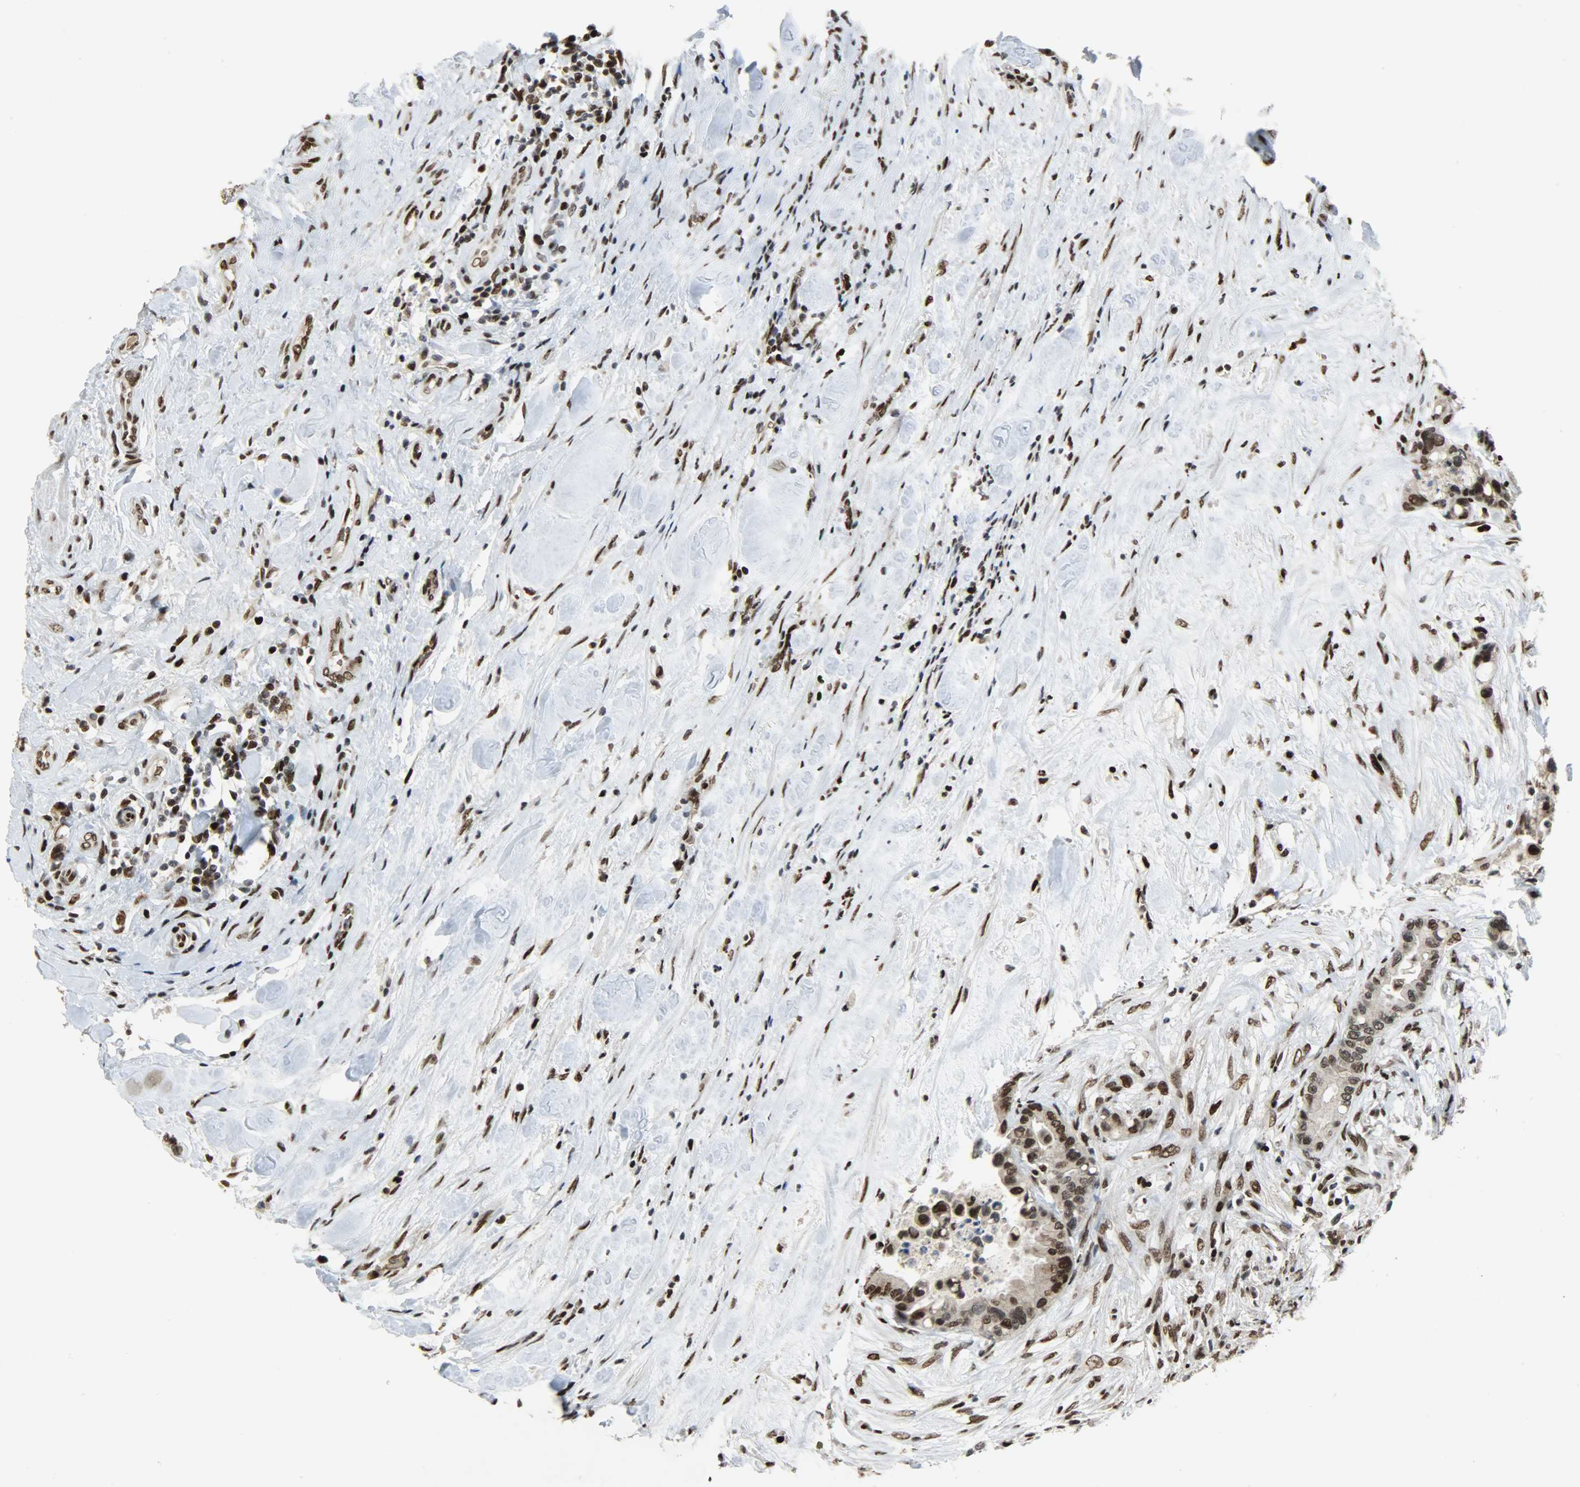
{"staining": {"intensity": "strong", "quantity": ">75%", "location": "cytoplasmic/membranous,nuclear"}, "tissue": "colorectal cancer", "cell_type": "Tumor cells", "image_type": "cancer", "snomed": [{"axis": "morphology", "description": "Adenocarcinoma, NOS"}, {"axis": "topography", "description": "Colon"}], "caption": "The micrograph shows immunohistochemical staining of colorectal adenocarcinoma. There is strong cytoplasmic/membranous and nuclear expression is identified in about >75% of tumor cells.", "gene": "SNAI1", "patient": {"sex": "male", "age": 82}}